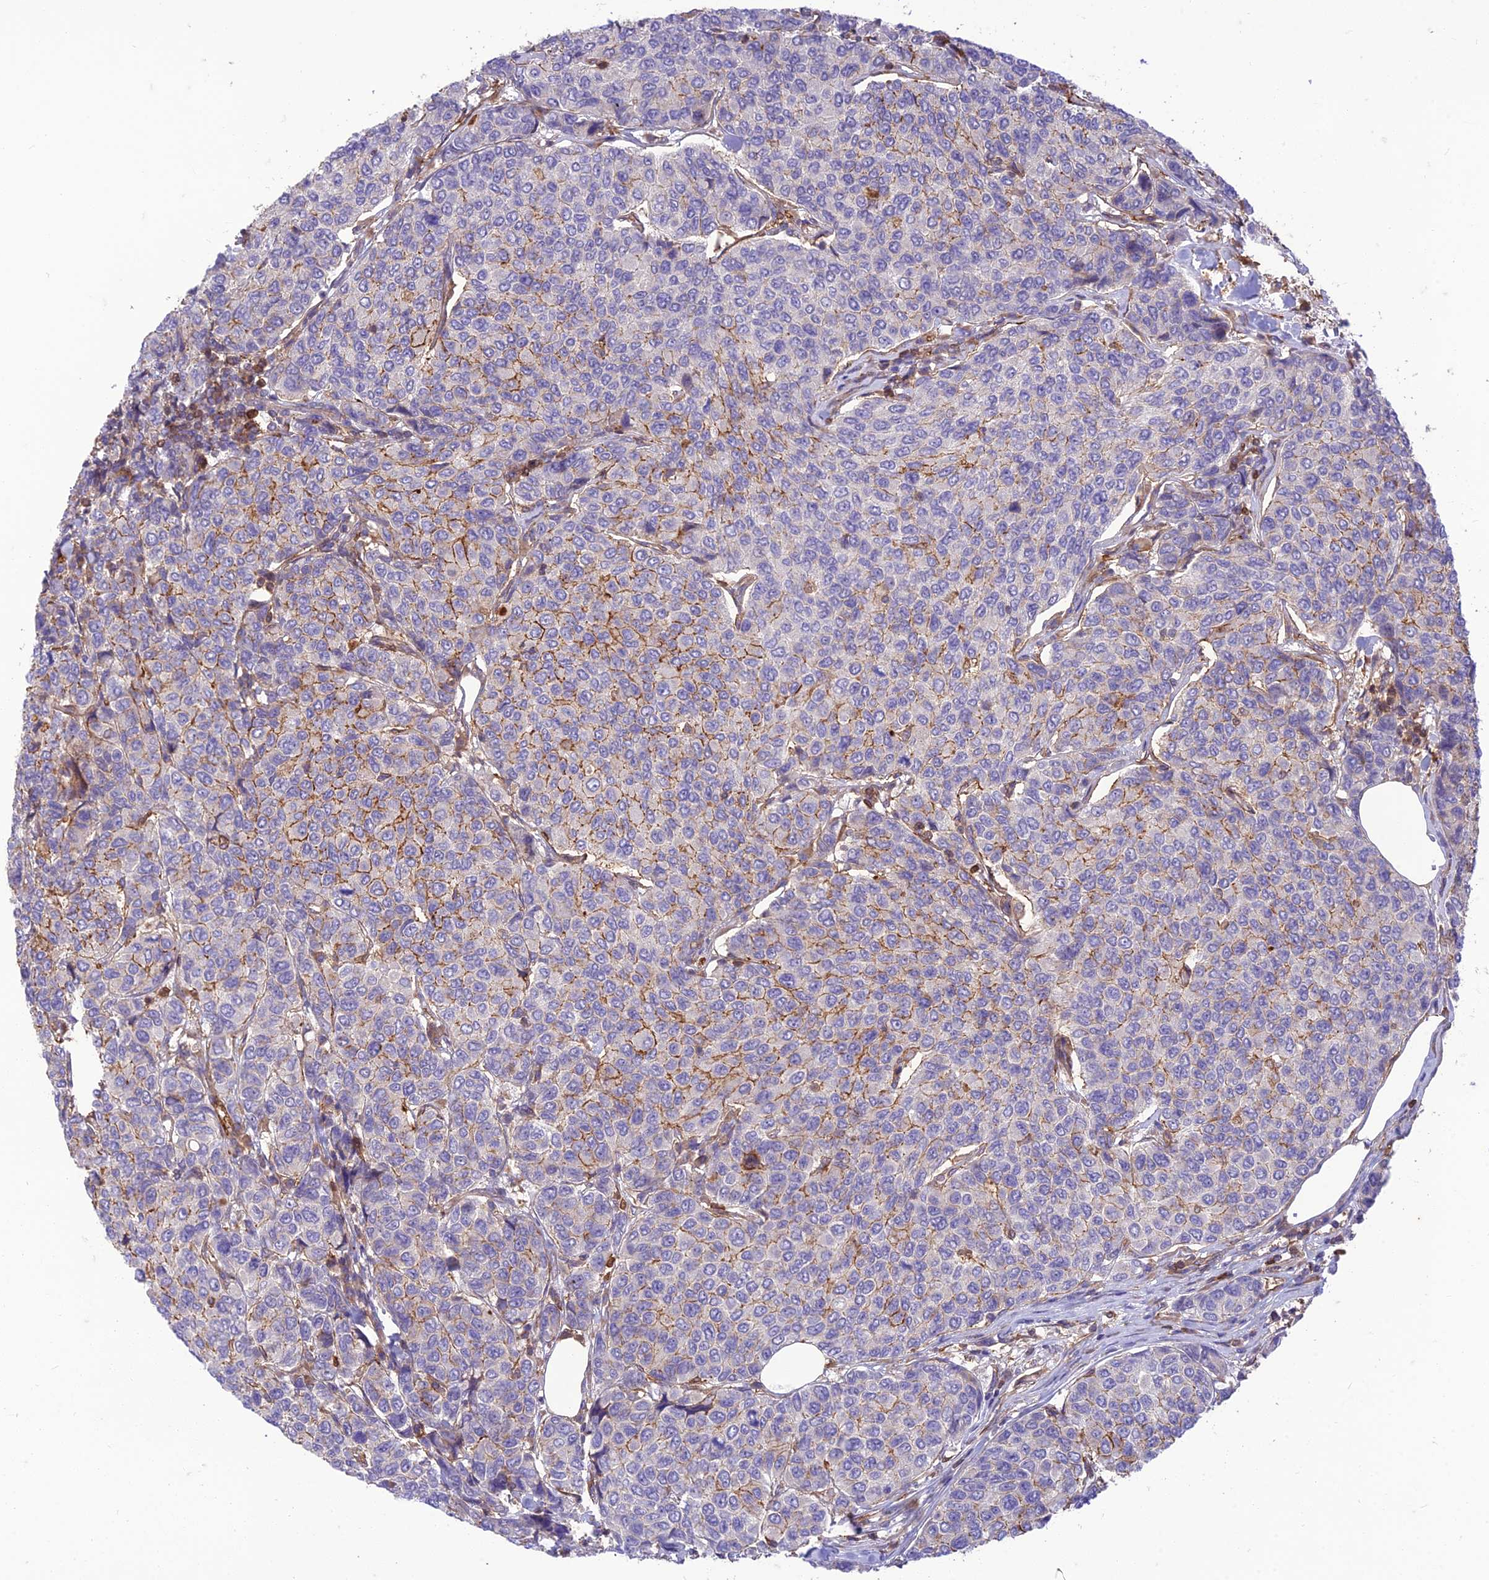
{"staining": {"intensity": "moderate", "quantity": "<25%", "location": "cytoplasmic/membranous"}, "tissue": "breast cancer", "cell_type": "Tumor cells", "image_type": "cancer", "snomed": [{"axis": "morphology", "description": "Duct carcinoma"}, {"axis": "topography", "description": "Breast"}], "caption": "Immunohistochemistry photomicrograph of neoplastic tissue: breast cancer (invasive ductal carcinoma) stained using IHC demonstrates low levels of moderate protein expression localized specifically in the cytoplasmic/membranous of tumor cells, appearing as a cytoplasmic/membranous brown color.", "gene": "HPSE2", "patient": {"sex": "female", "age": 55}}